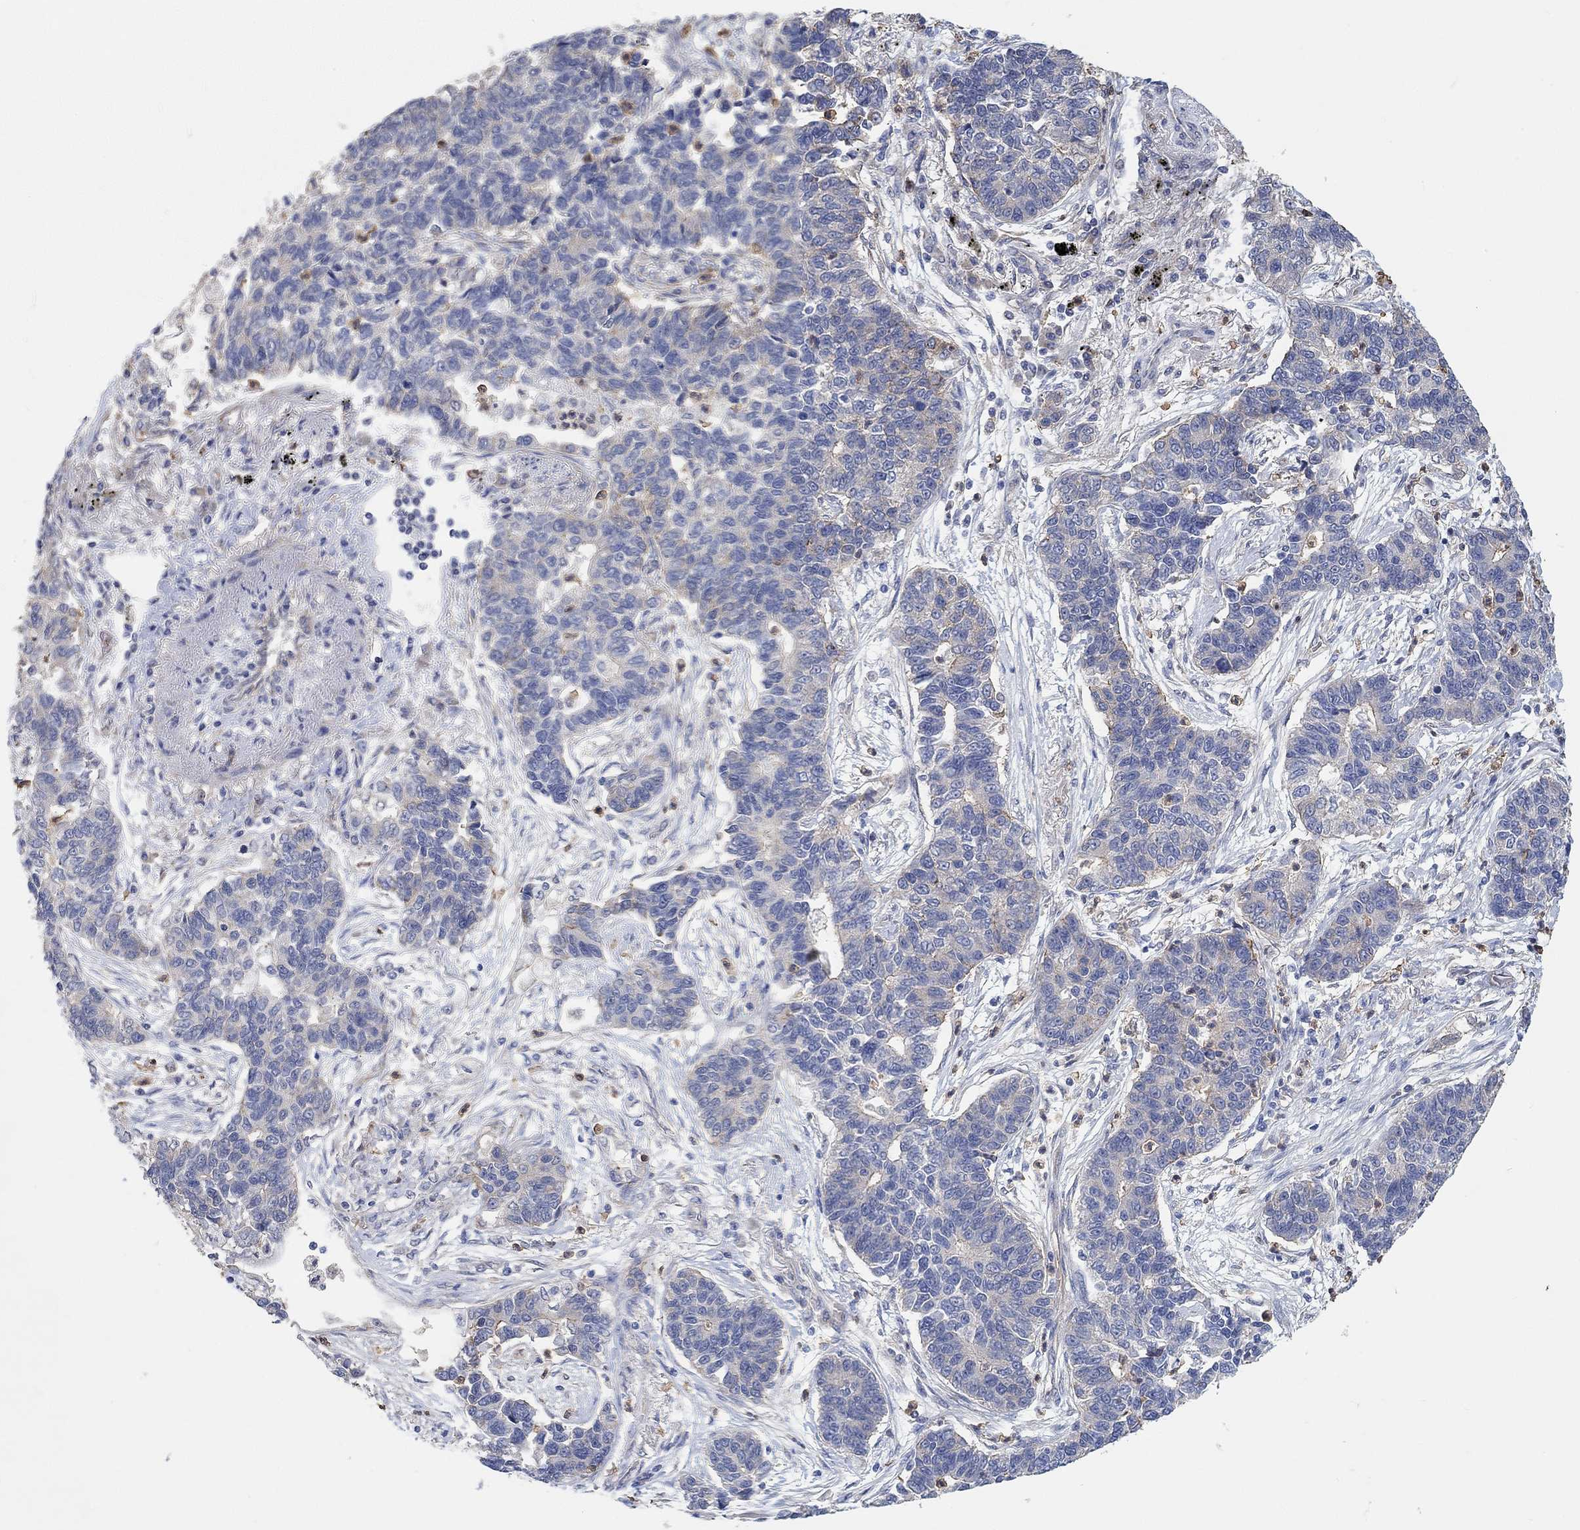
{"staining": {"intensity": "weak", "quantity": "<25%", "location": "cytoplasmic/membranous"}, "tissue": "lung cancer", "cell_type": "Tumor cells", "image_type": "cancer", "snomed": [{"axis": "morphology", "description": "Adenocarcinoma, NOS"}, {"axis": "topography", "description": "Lung"}], "caption": "A histopathology image of lung adenocarcinoma stained for a protein shows no brown staining in tumor cells.", "gene": "SYT16", "patient": {"sex": "female", "age": 57}}